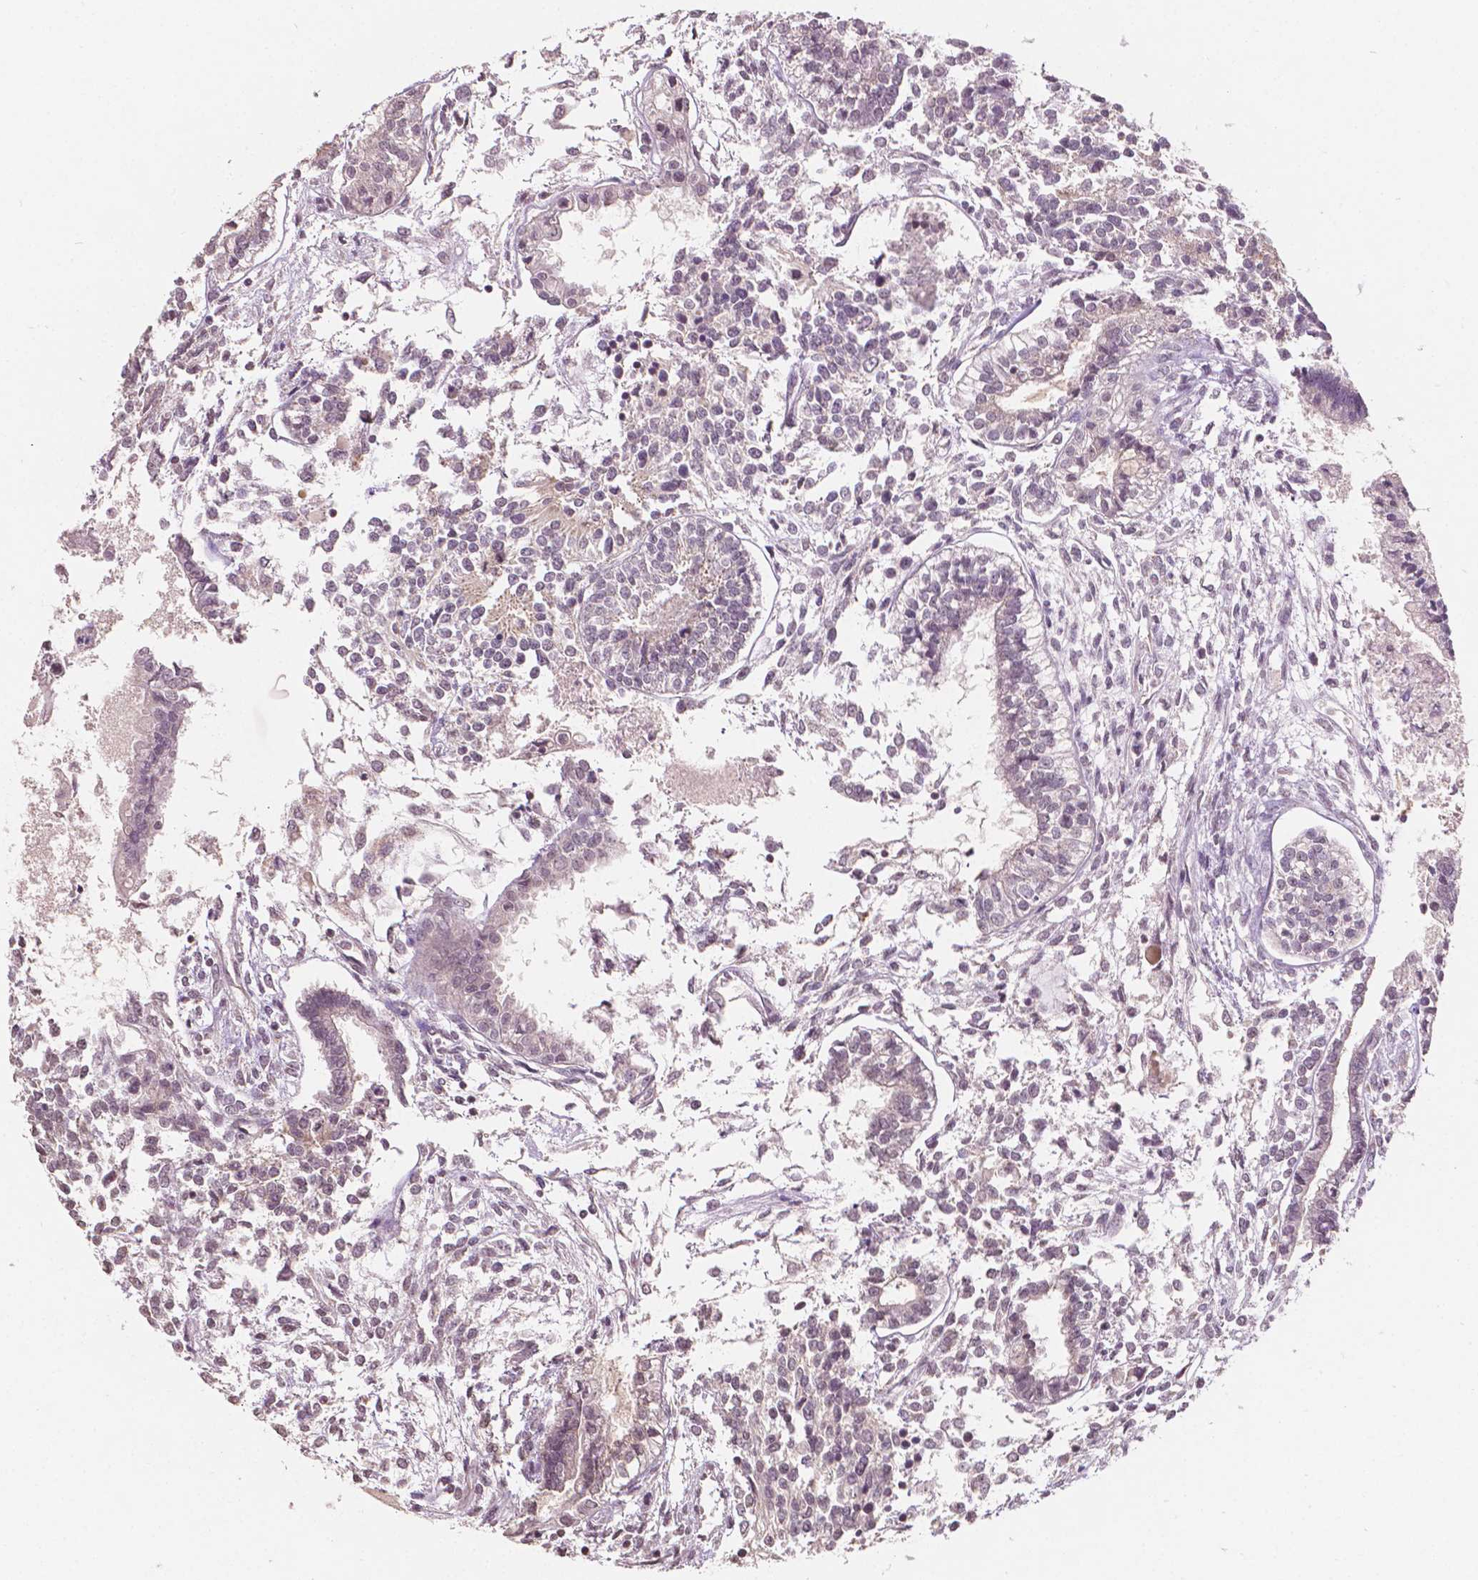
{"staining": {"intensity": "negative", "quantity": "none", "location": "none"}, "tissue": "testis cancer", "cell_type": "Tumor cells", "image_type": "cancer", "snomed": [{"axis": "morphology", "description": "Carcinoma, Embryonal, NOS"}, {"axis": "topography", "description": "Testis"}], "caption": "This is a photomicrograph of immunohistochemistry staining of embryonal carcinoma (testis), which shows no positivity in tumor cells. Brightfield microscopy of immunohistochemistry stained with DAB (brown) and hematoxylin (blue), captured at high magnification.", "gene": "NOS1AP", "patient": {"sex": "male", "age": 37}}